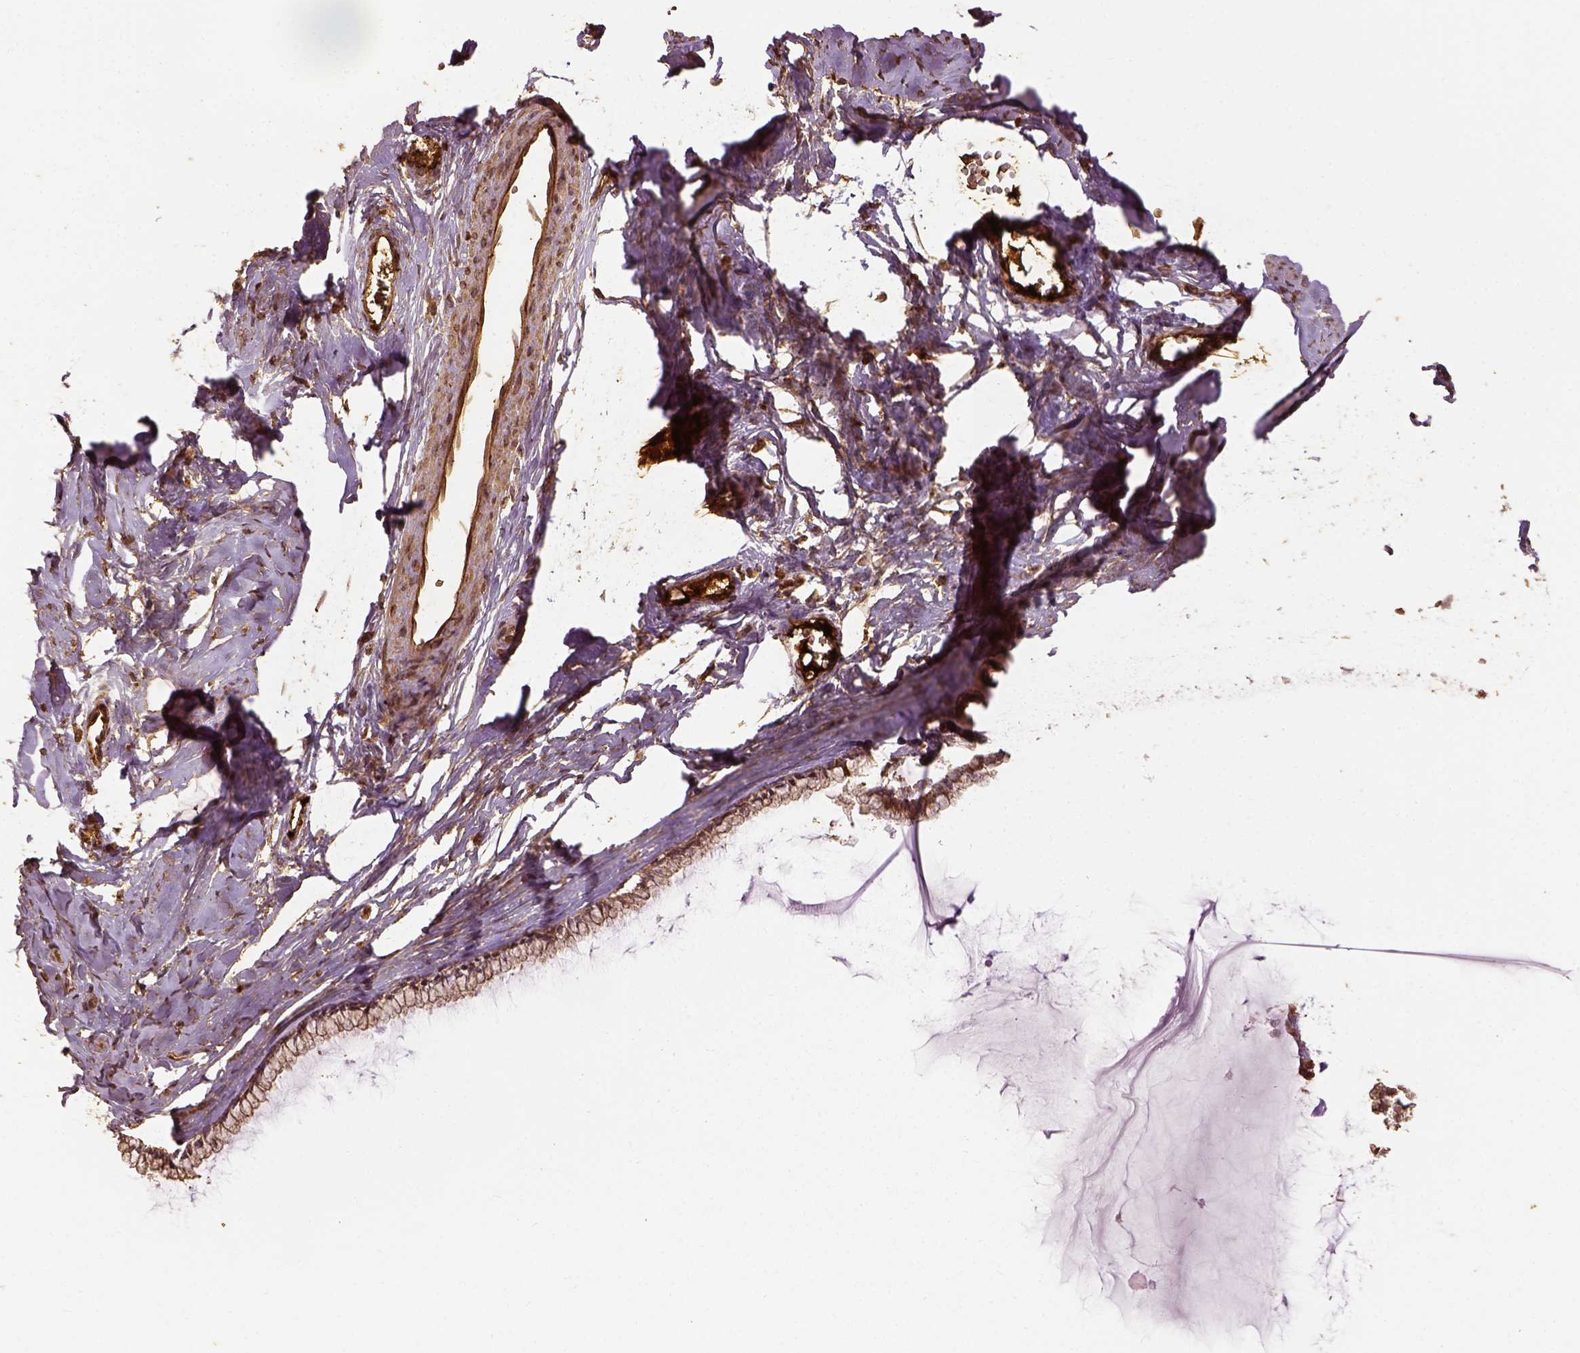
{"staining": {"intensity": "moderate", "quantity": "25%-75%", "location": "cytoplasmic/membranous"}, "tissue": "cervix", "cell_type": "Glandular cells", "image_type": "normal", "snomed": [{"axis": "morphology", "description": "Normal tissue, NOS"}, {"axis": "topography", "description": "Cervix"}], "caption": "Immunohistochemical staining of unremarkable cervix demonstrates 25%-75% levels of moderate cytoplasmic/membranous protein positivity in about 25%-75% of glandular cells.", "gene": "VEGFA", "patient": {"sex": "female", "age": 40}}